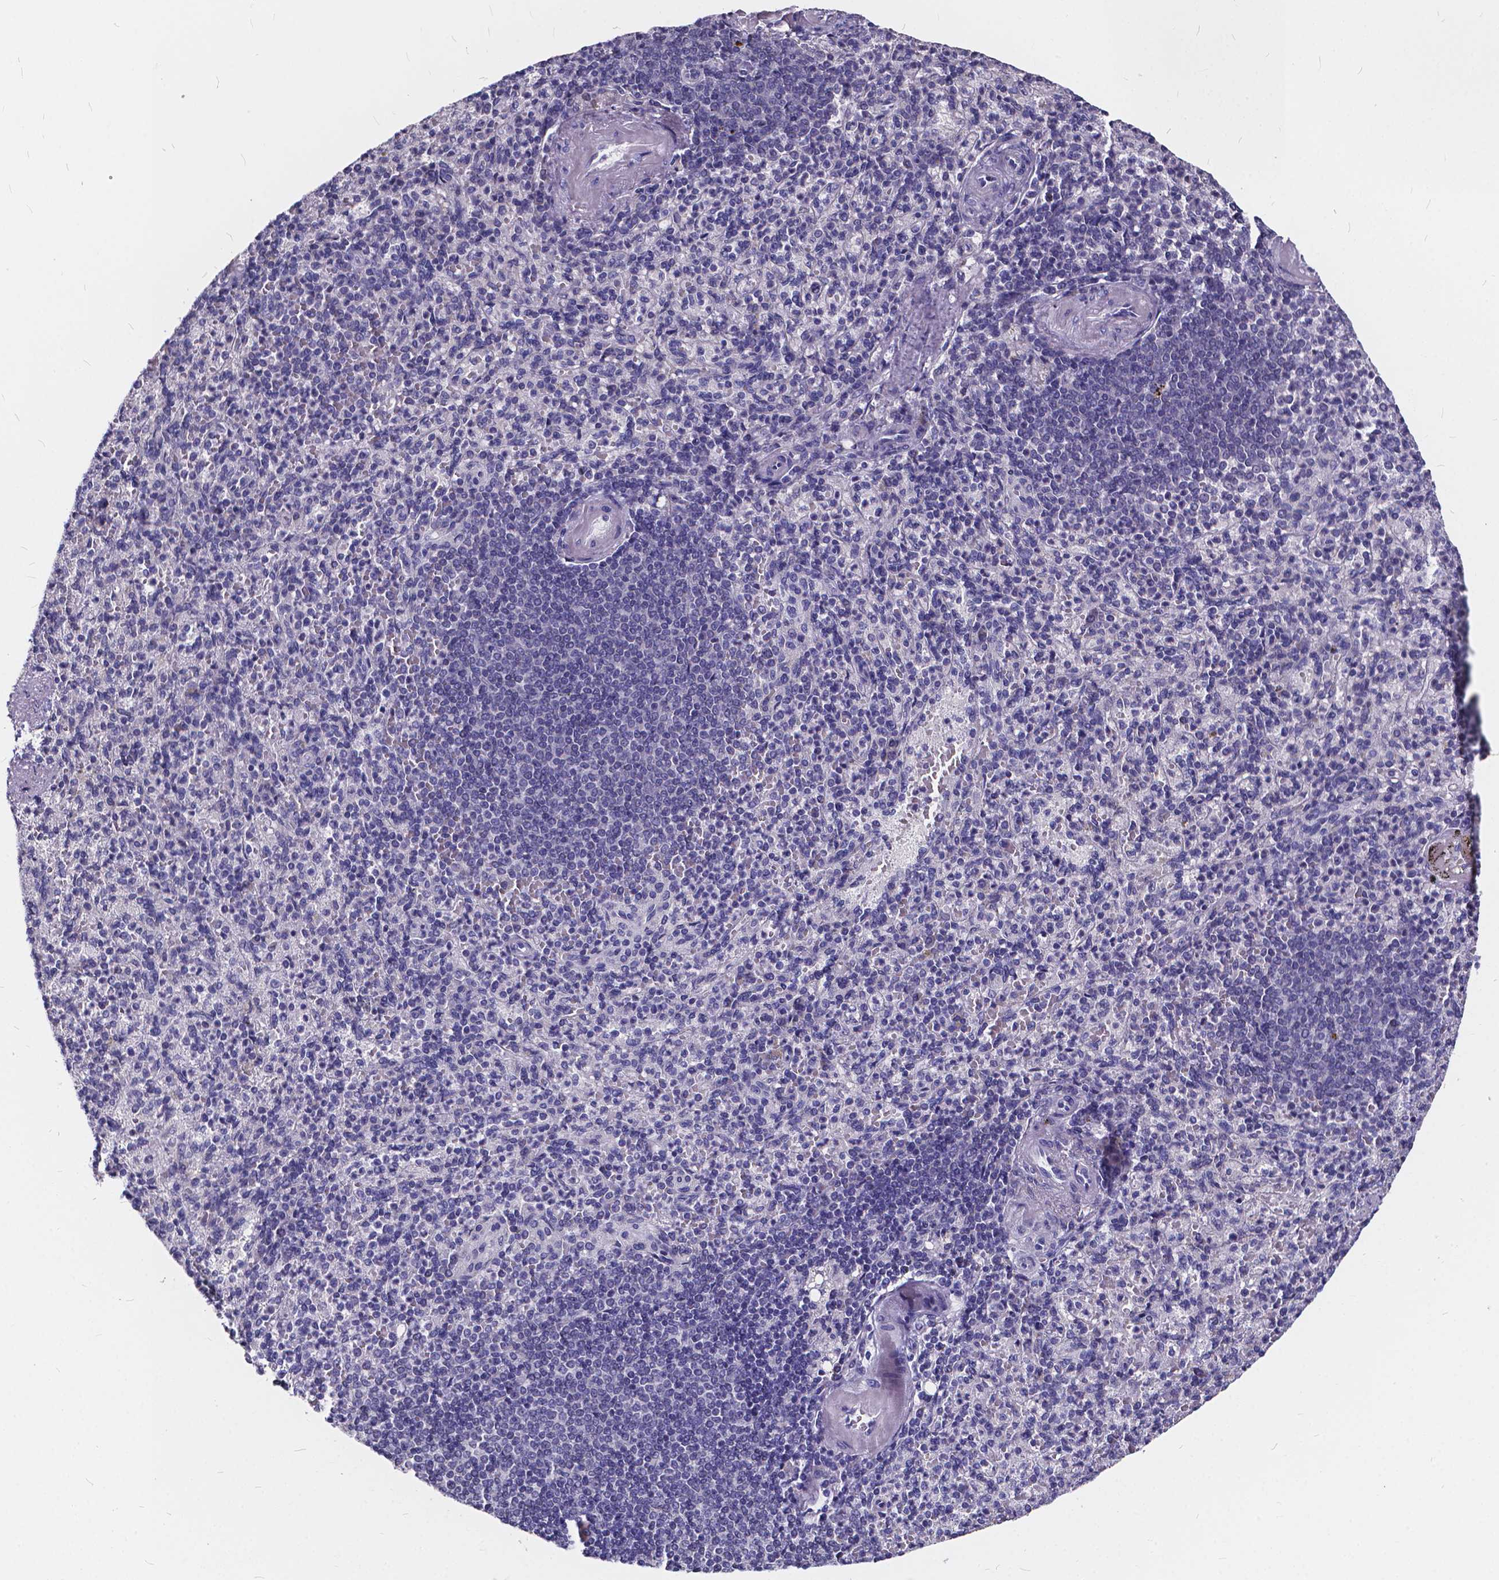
{"staining": {"intensity": "negative", "quantity": "none", "location": "none"}, "tissue": "spleen", "cell_type": "Cells in red pulp", "image_type": "normal", "snomed": [{"axis": "morphology", "description": "Normal tissue, NOS"}, {"axis": "topography", "description": "Spleen"}], "caption": "This is a photomicrograph of immunohistochemistry (IHC) staining of unremarkable spleen, which shows no staining in cells in red pulp.", "gene": "SPEF2", "patient": {"sex": "female", "age": 74}}